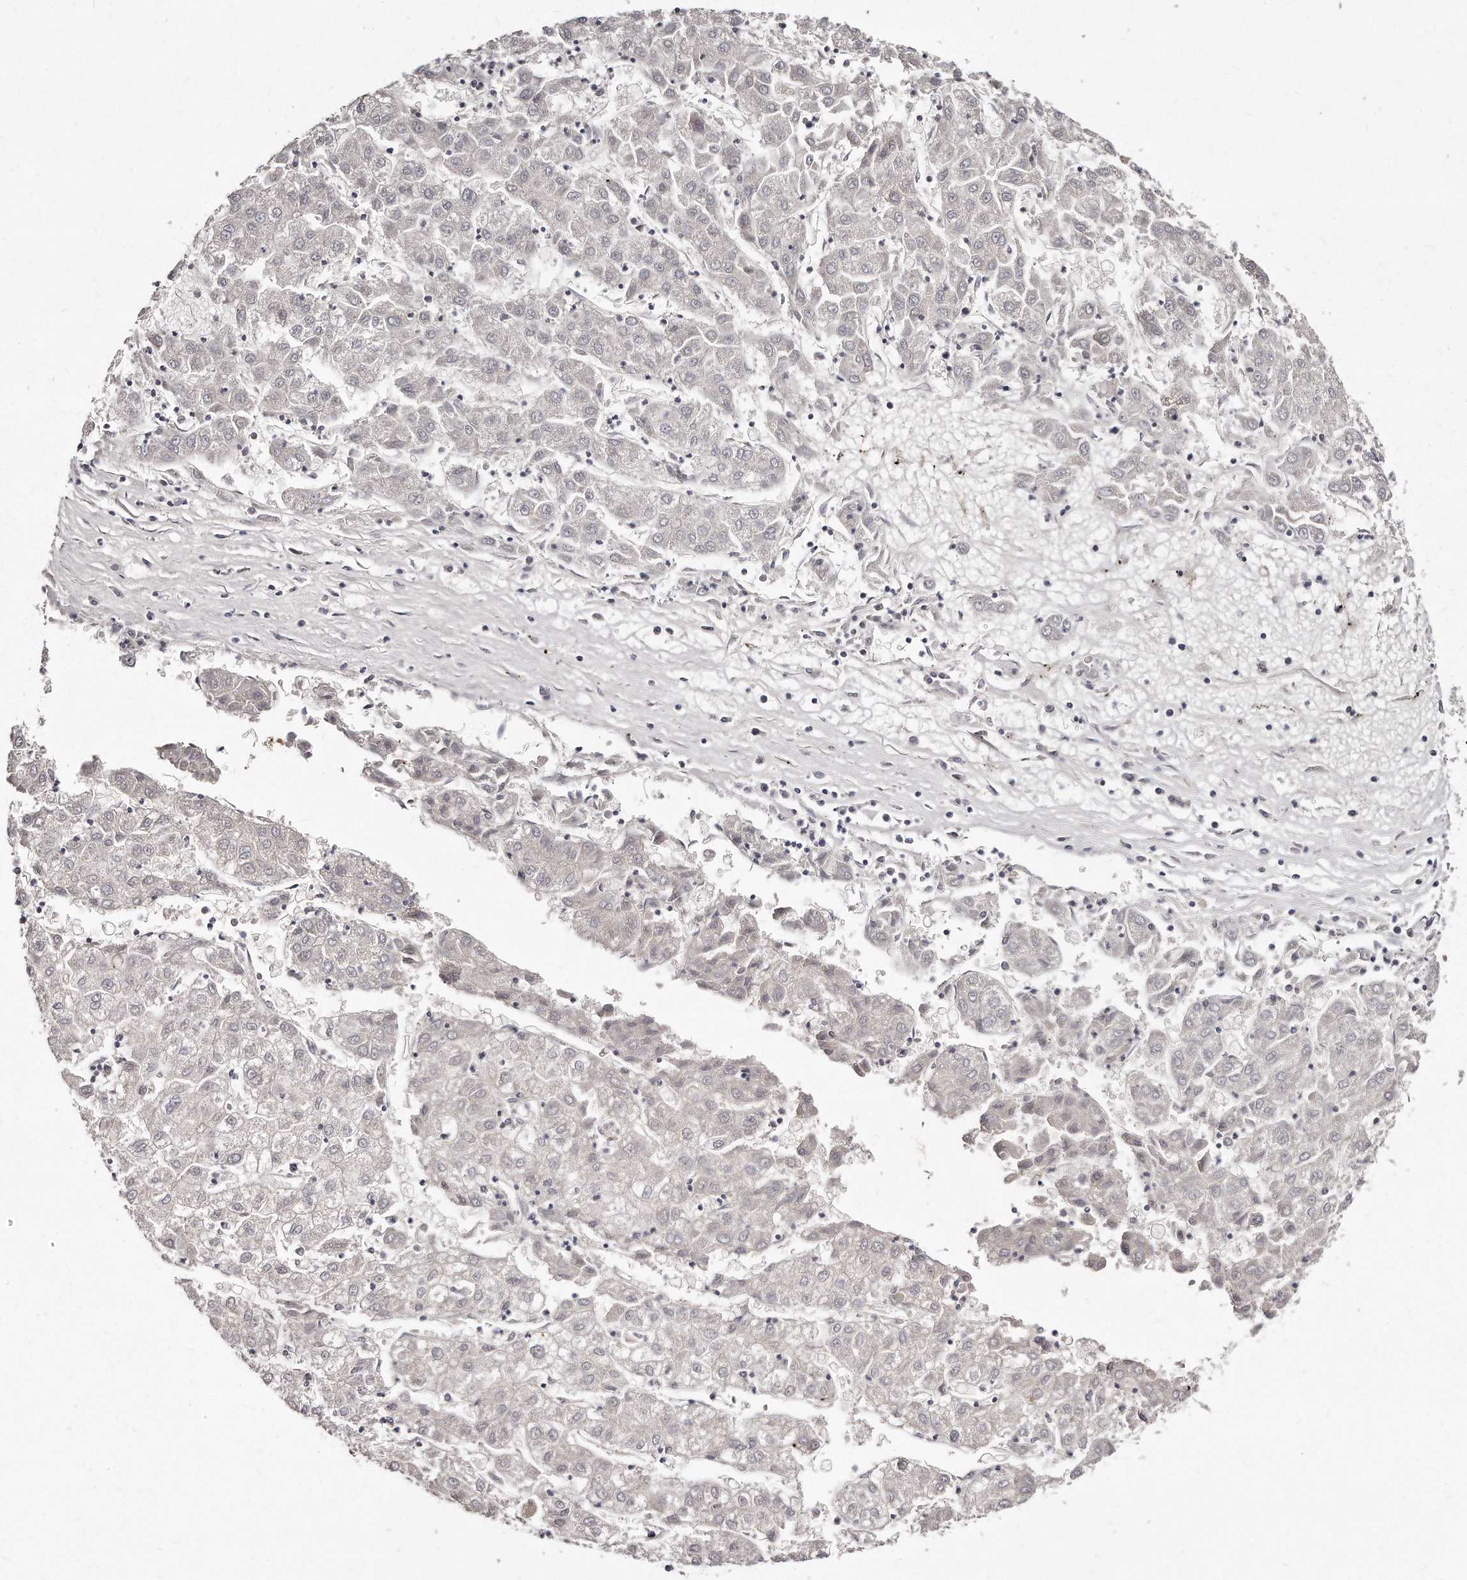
{"staining": {"intensity": "negative", "quantity": "none", "location": "none"}, "tissue": "liver cancer", "cell_type": "Tumor cells", "image_type": "cancer", "snomed": [{"axis": "morphology", "description": "Carcinoma, Hepatocellular, NOS"}, {"axis": "topography", "description": "Liver"}], "caption": "The photomicrograph shows no staining of tumor cells in hepatocellular carcinoma (liver).", "gene": "GDA", "patient": {"sex": "male", "age": 72}}